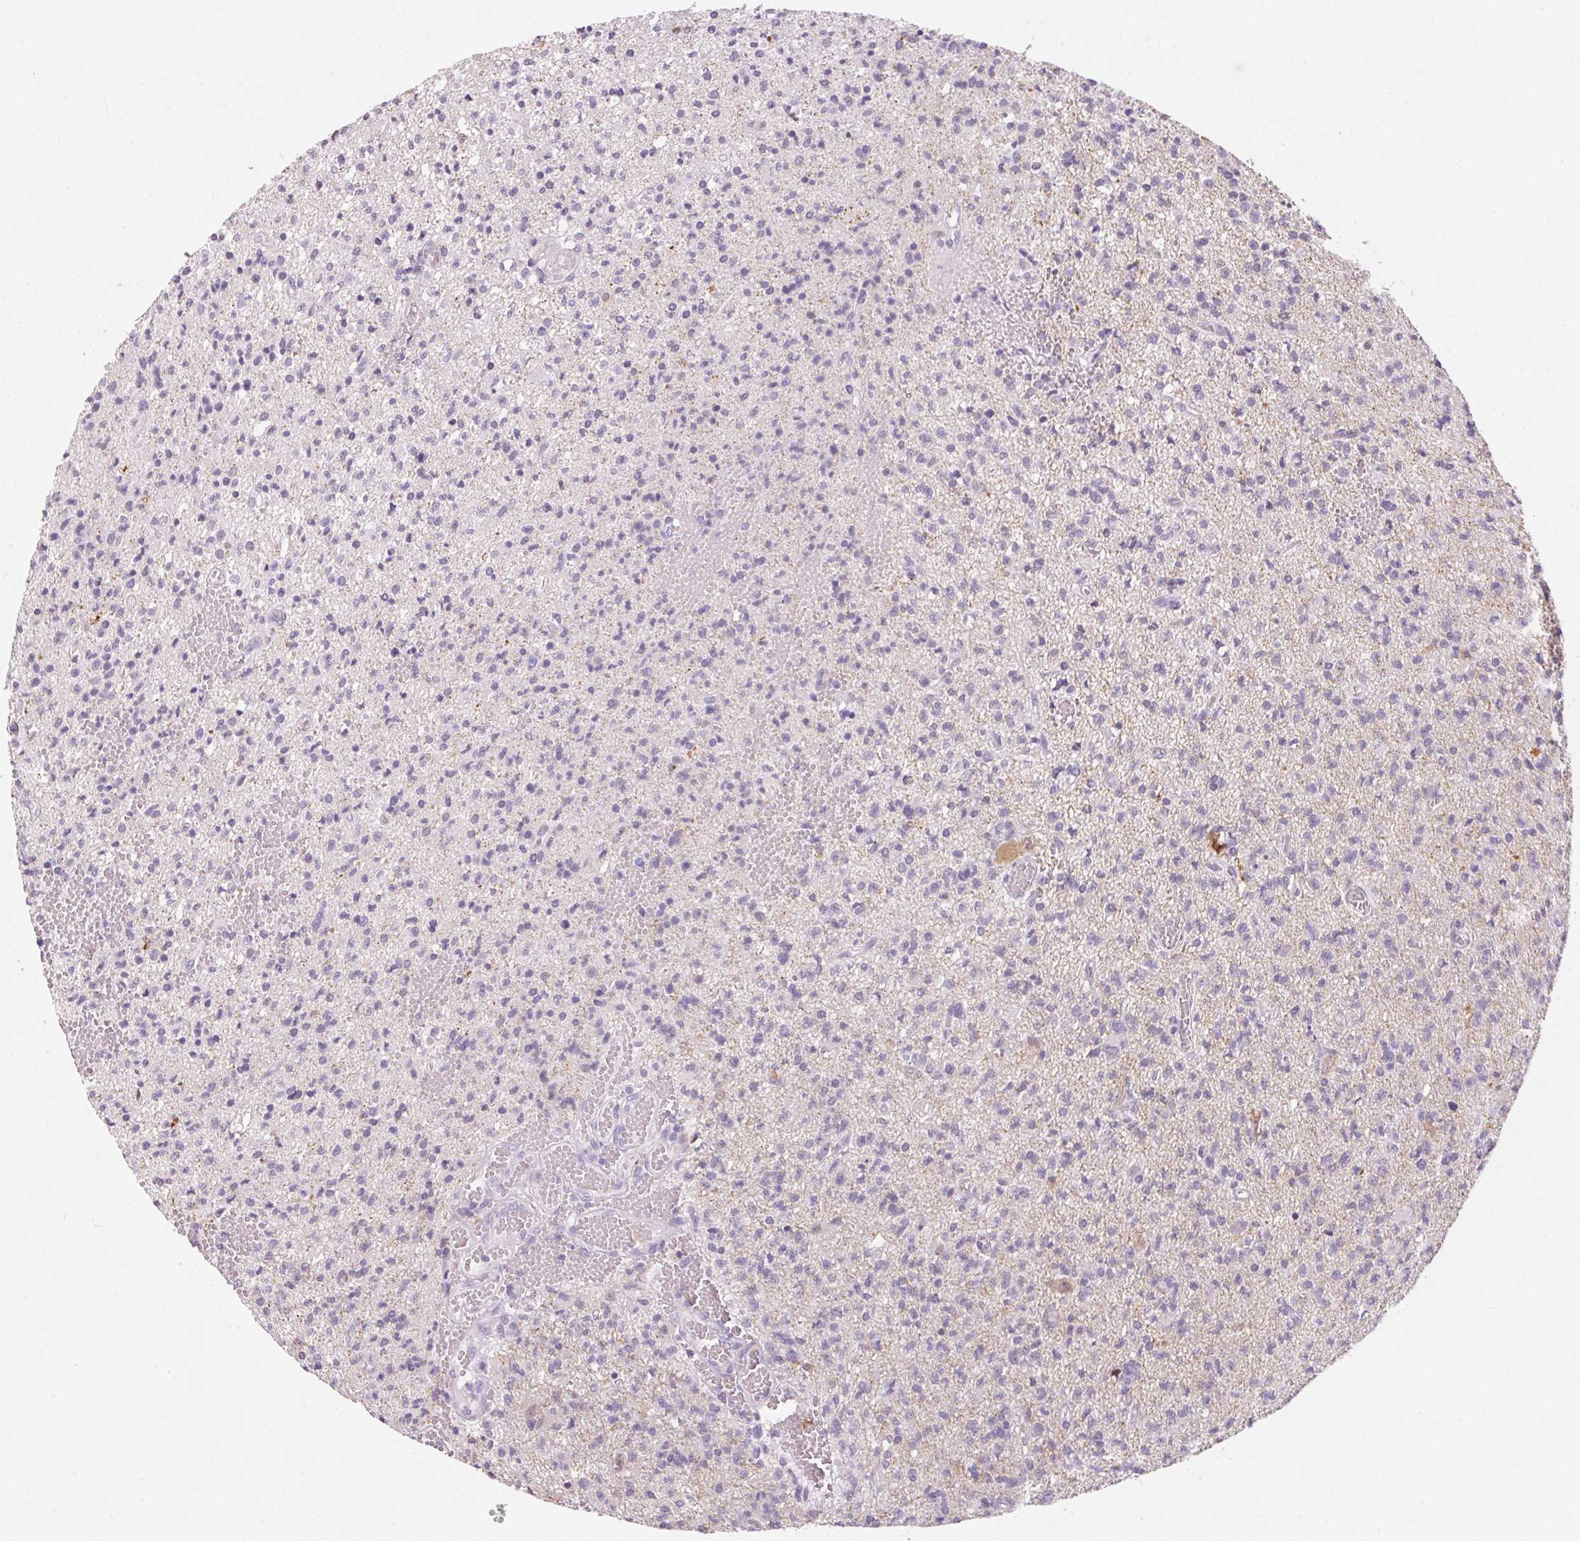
{"staining": {"intensity": "negative", "quantity": "none", "location": "none"}, "tissue": "glioma", "cell_type": "Tumor cells", "image_type": "cancer", "snomed": [{"axis": "morphology", "description": "Glioma, malignant, Low grade"}, {"axis": "topography", "description": "Brain"}], "caption": "The histopathology image exhibits no staining of tumor cells in malignant glioma (low-grade).", "gene": "CADPS", "patient": {"sex": "male", "age": 64}}